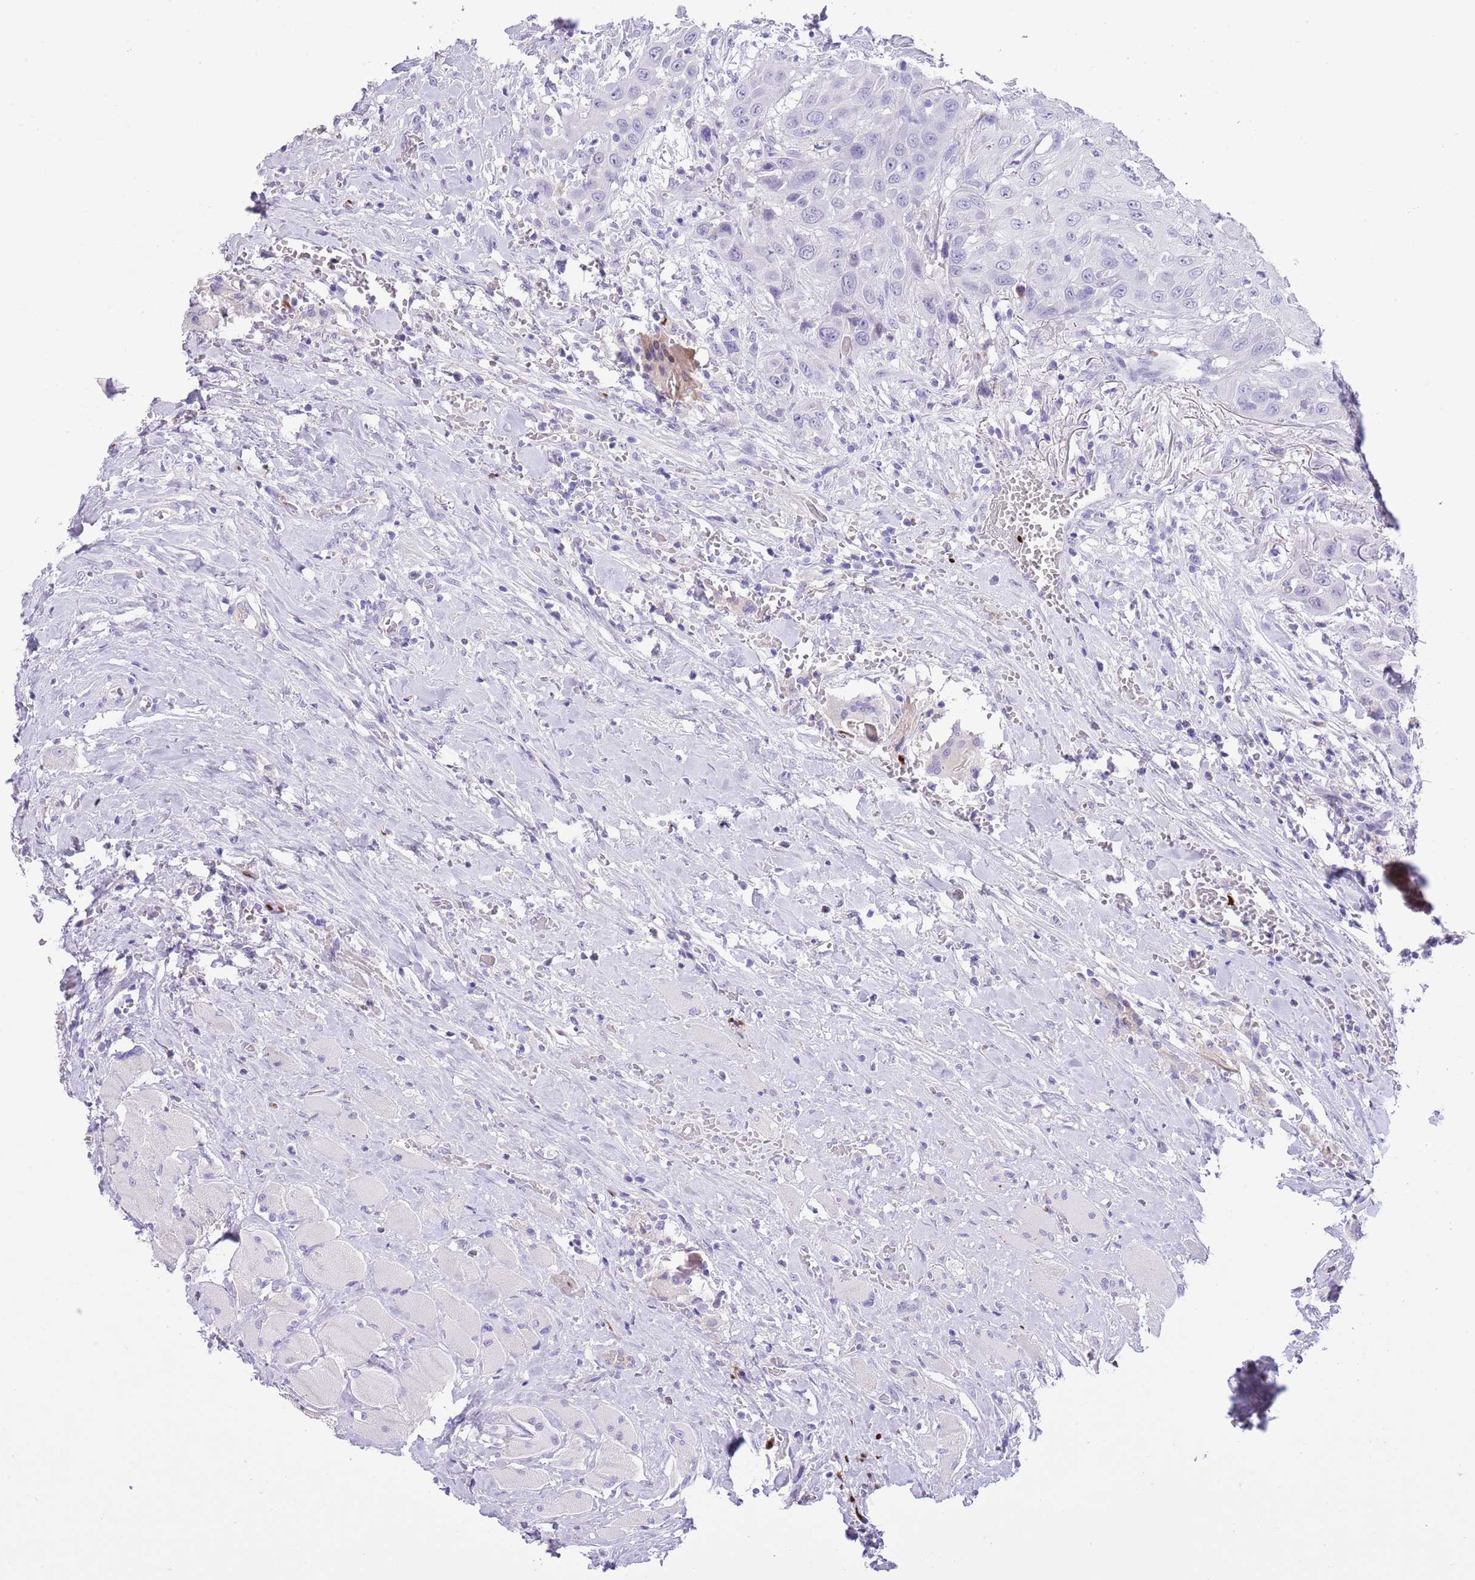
{"staining": {"intensity": "negative", "quantity": "none", "location": "none"}, "tissue": "head and neck cancer", "cell_type": "Tumor cells", "image_type": "cancer", "snomed": [{"axis": "morphology", "description": "Squamous cell carcinoma, NOS"}, {"axis": "topography", "description": "Head-Neck"}], "caption": "Head and neck cancer stained for a protein using IHC exhibits no staining tumor cells.", "gene": "CLEC2A", "patient": {"sex": "male", "age": 81}}